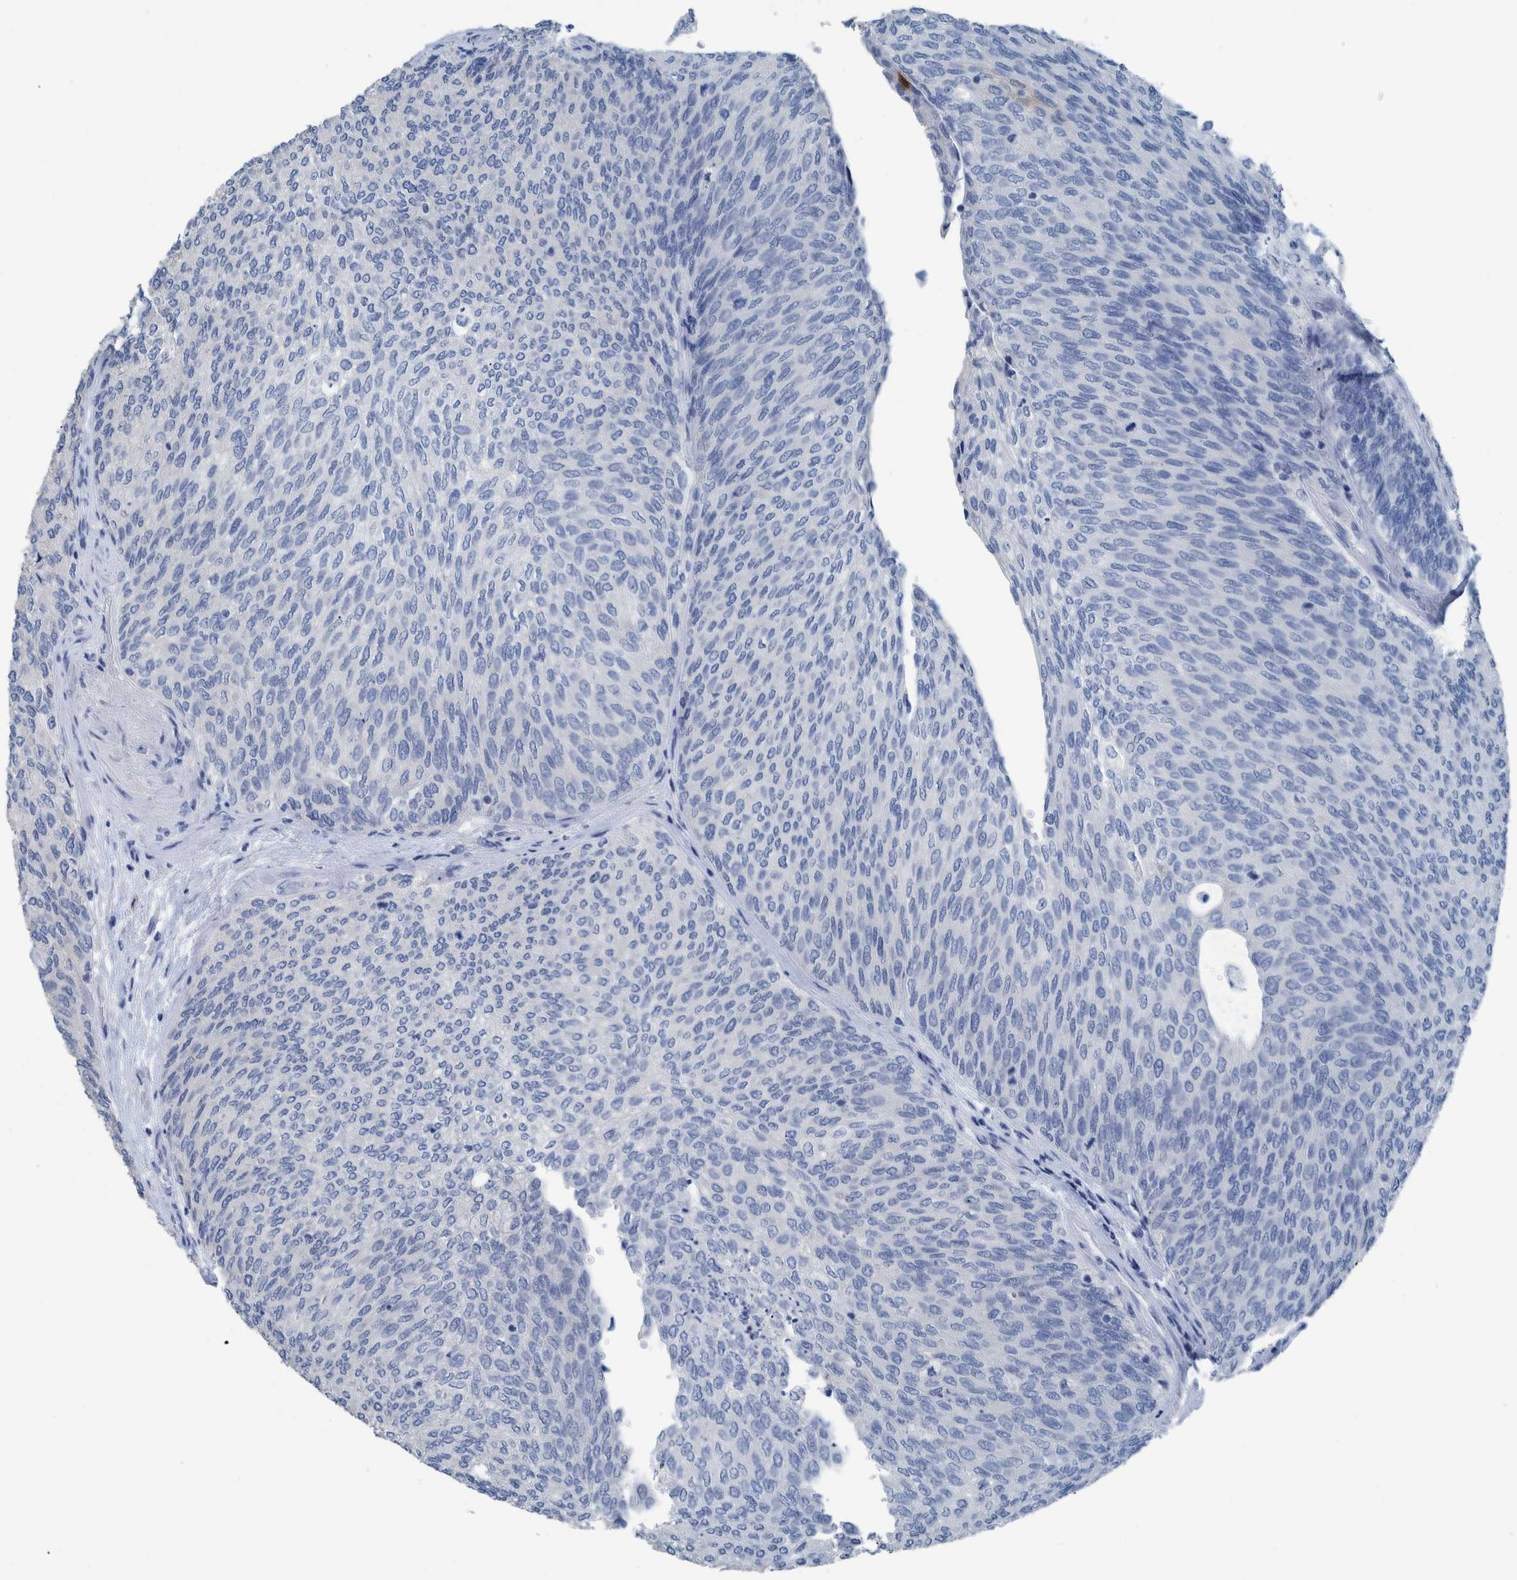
{"staining": {"intensity": "negative", "quantity": "none", "location": "none"}, "tissue": "urothelial cancer", "cell_type": "Tumor cells", "image_type": "cancer", "snomed": [{"axis": "morphology", "description": "Urothelial carcinoma, Low grade"}, {"axis": "topography", "description": "Urinary bladder"}], "caption": "Urothelial cancer was stained to show a protein in brown. There is no significant positivity in tumor cells.", "gene": "IDO1", "patient": {"sex": "female", "age": 79}}